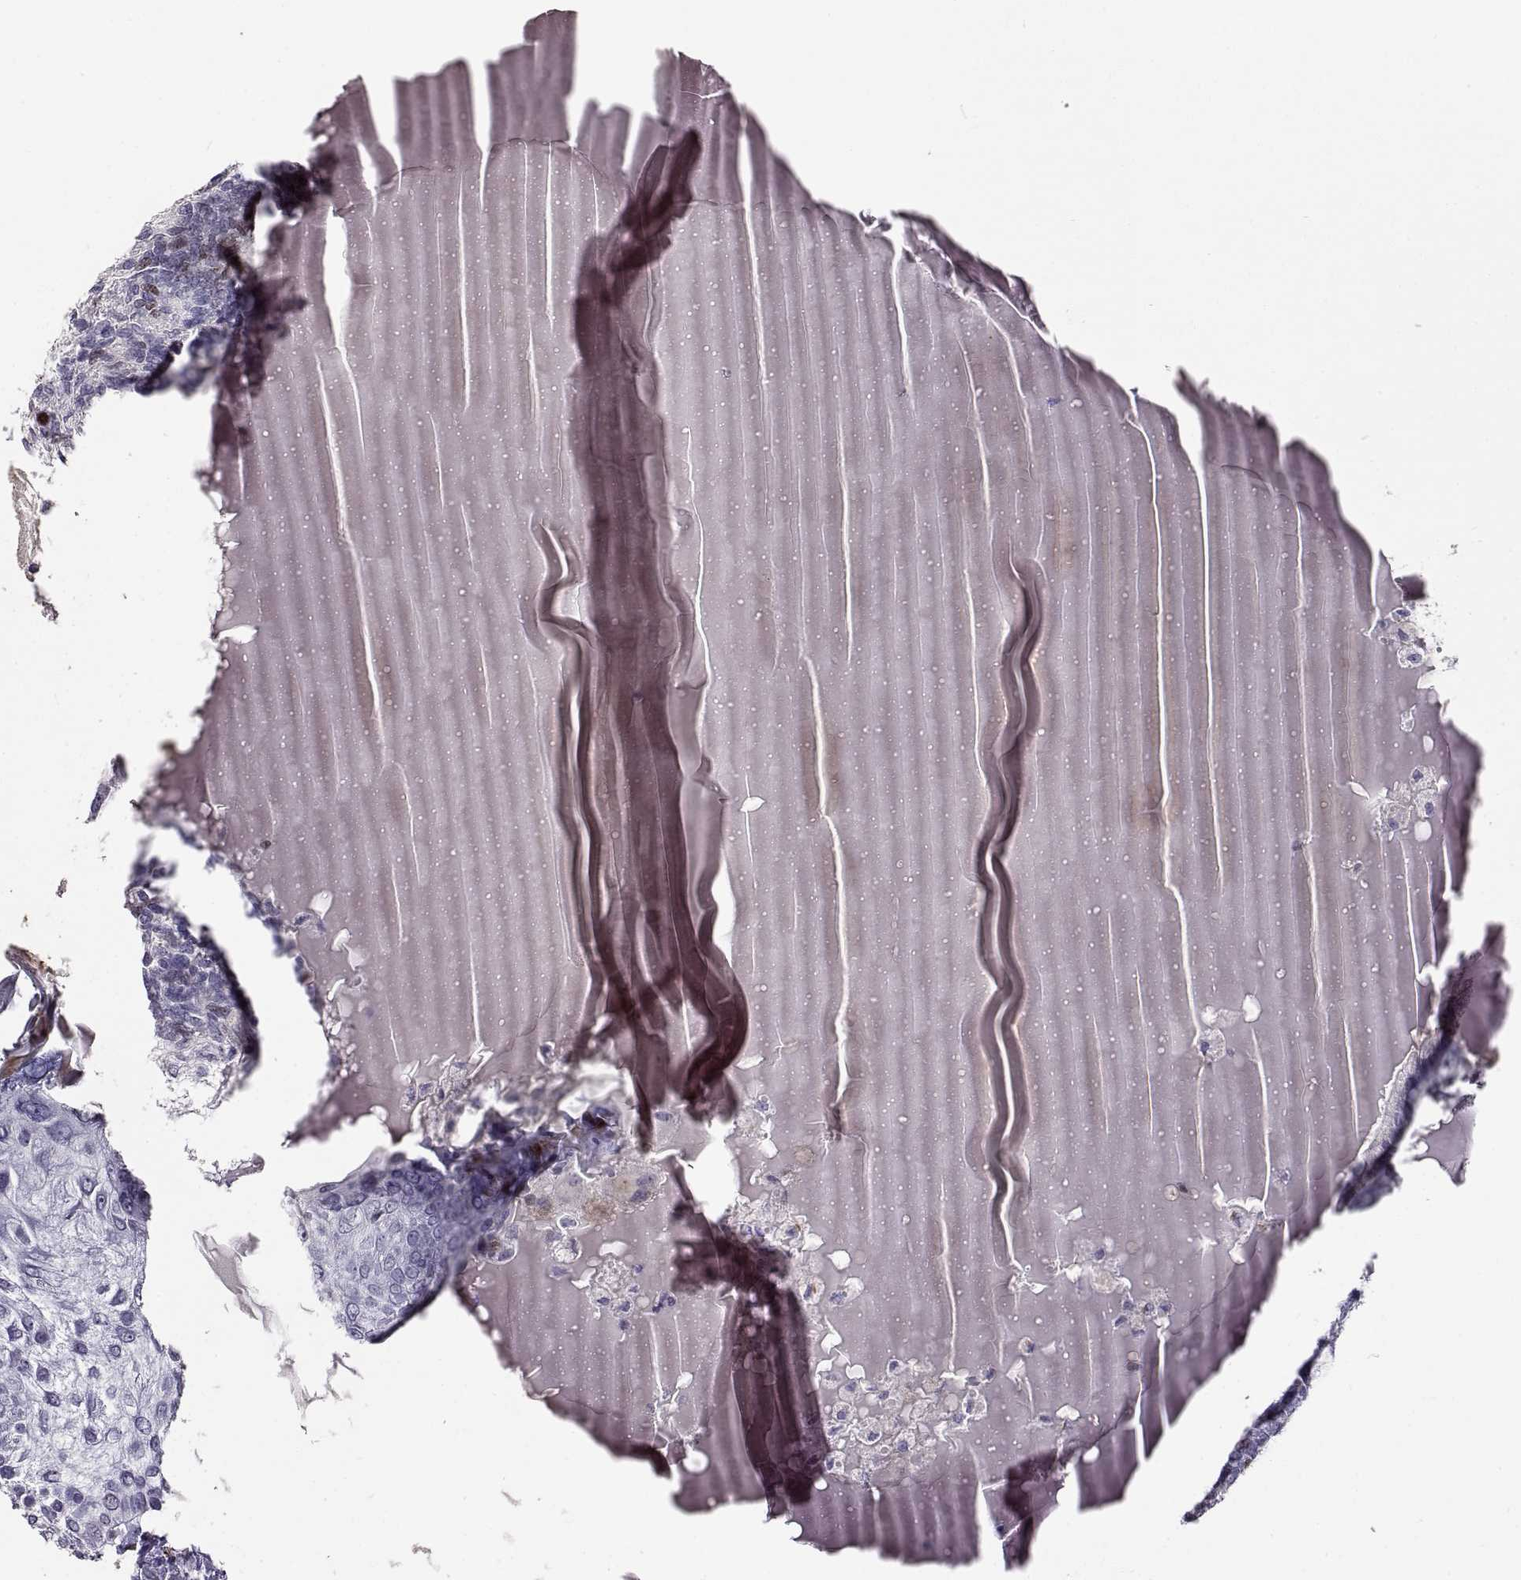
{"staining": {"intensity": "weak", "quantity": "<25%", "location": "nuclear"}, "tissue": "testis cancer", "cell_type": "Tumor cells", "image_type": "cancer", "snomed": [{"axis": "morphology", "description": "Seminoma, NOS"}, {"axis": "morphology", "description": "Carcinoma, Embryonal, NOS"}, {"axis": "topography", "description": "Testis"}], "caption": "This is a image of IHC staining of testis cancer (seminoma), which shows no expression in tumor cells.", "gene": "NPW", "patient": {"sex": "male", "age": 41}}